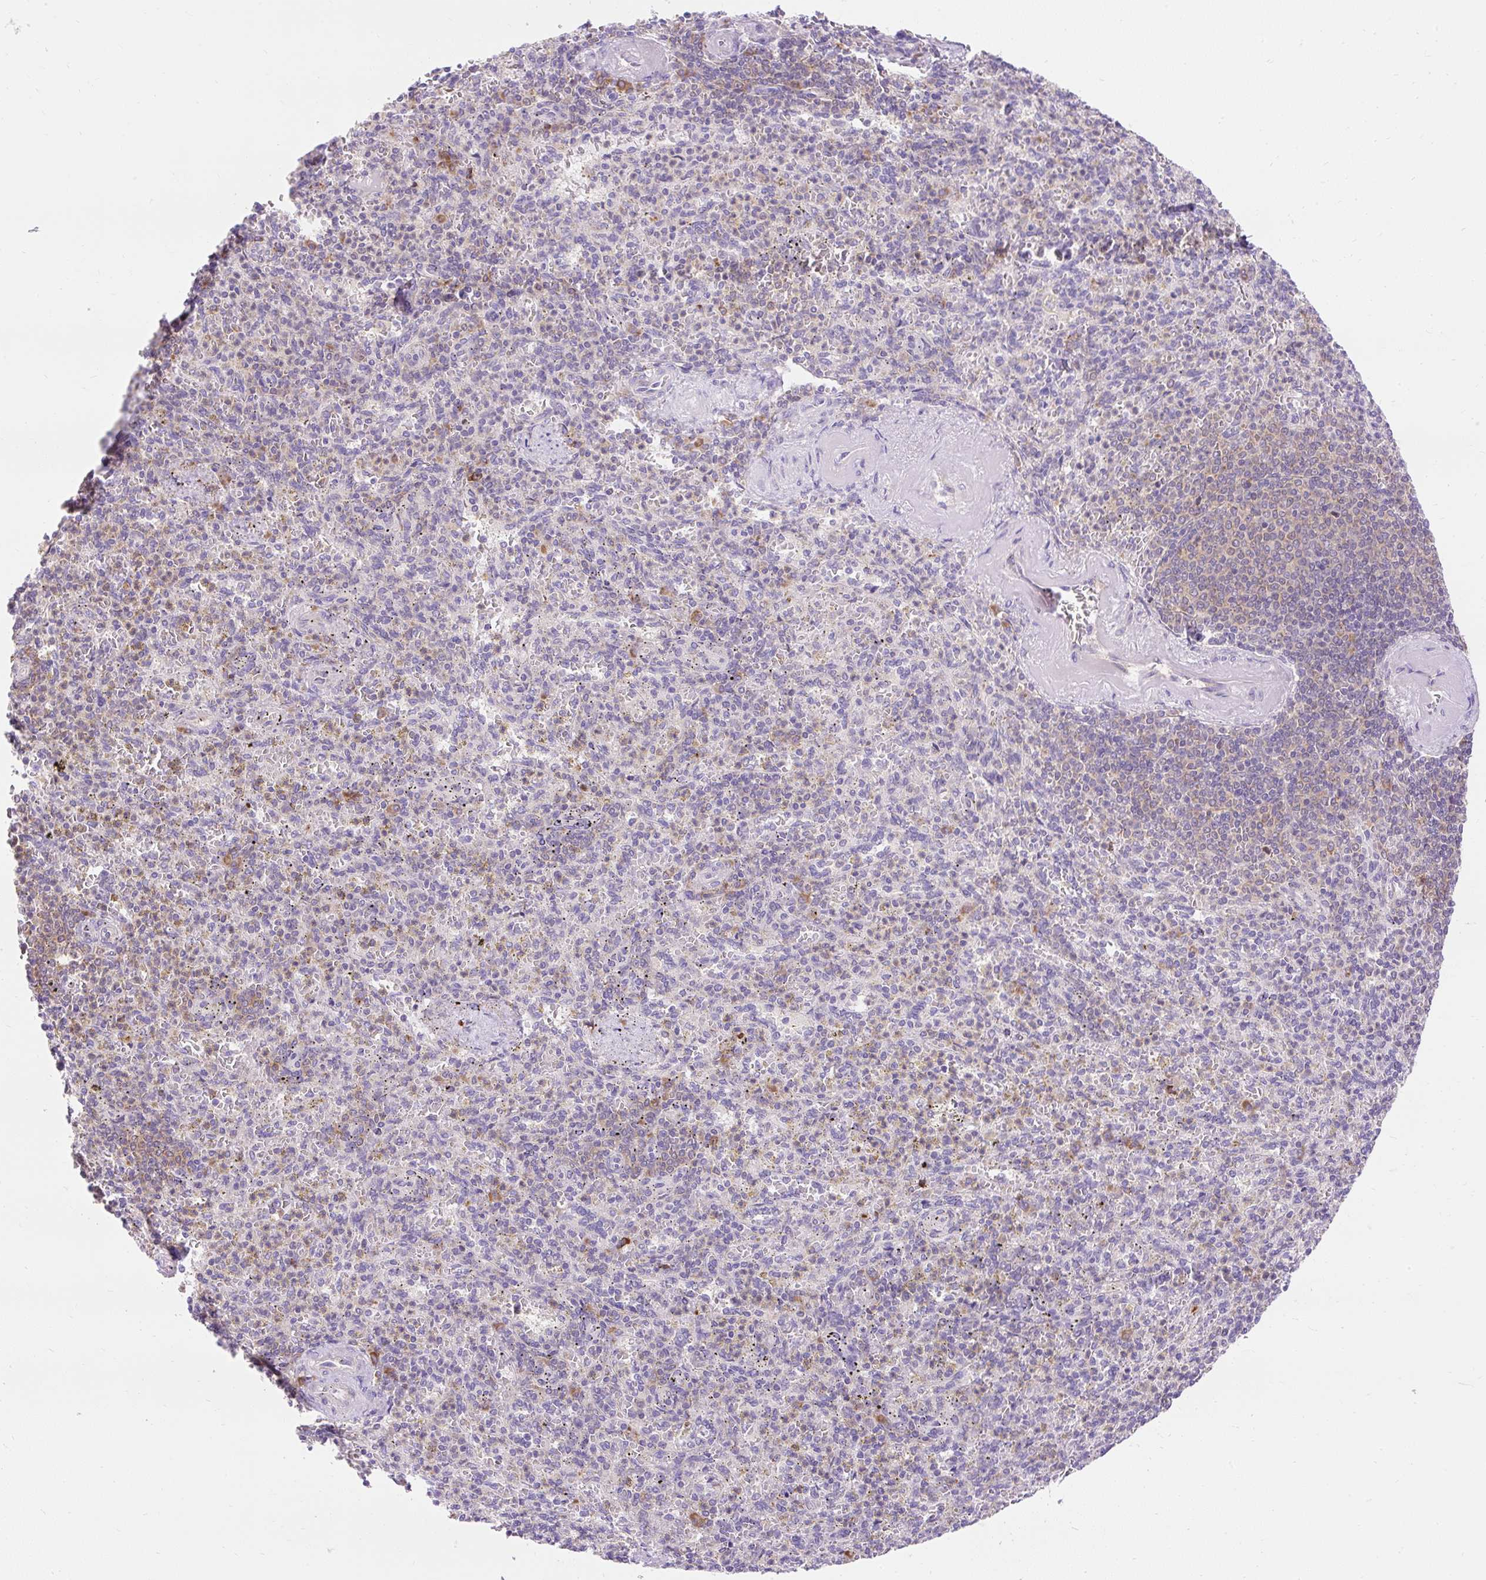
{"staining": {"intensity": "weak", "quantity": "<25%", "location": "cytoplasmic/membranous"}, "tissue": "spleen", "cell_type": "Cells in red pulp", "image_type": "normal", "snomed": [{"axis": "morphology", "description": "Normal tissue, NOS"}, {"axis": "topography", "description": "Spleen"}], "caption": "Human spleen stained for a protein using IHC reveals no expression in cells in red pulp.", "gene": "GPR45", "patient": {"sex": "female", "age": 74}}